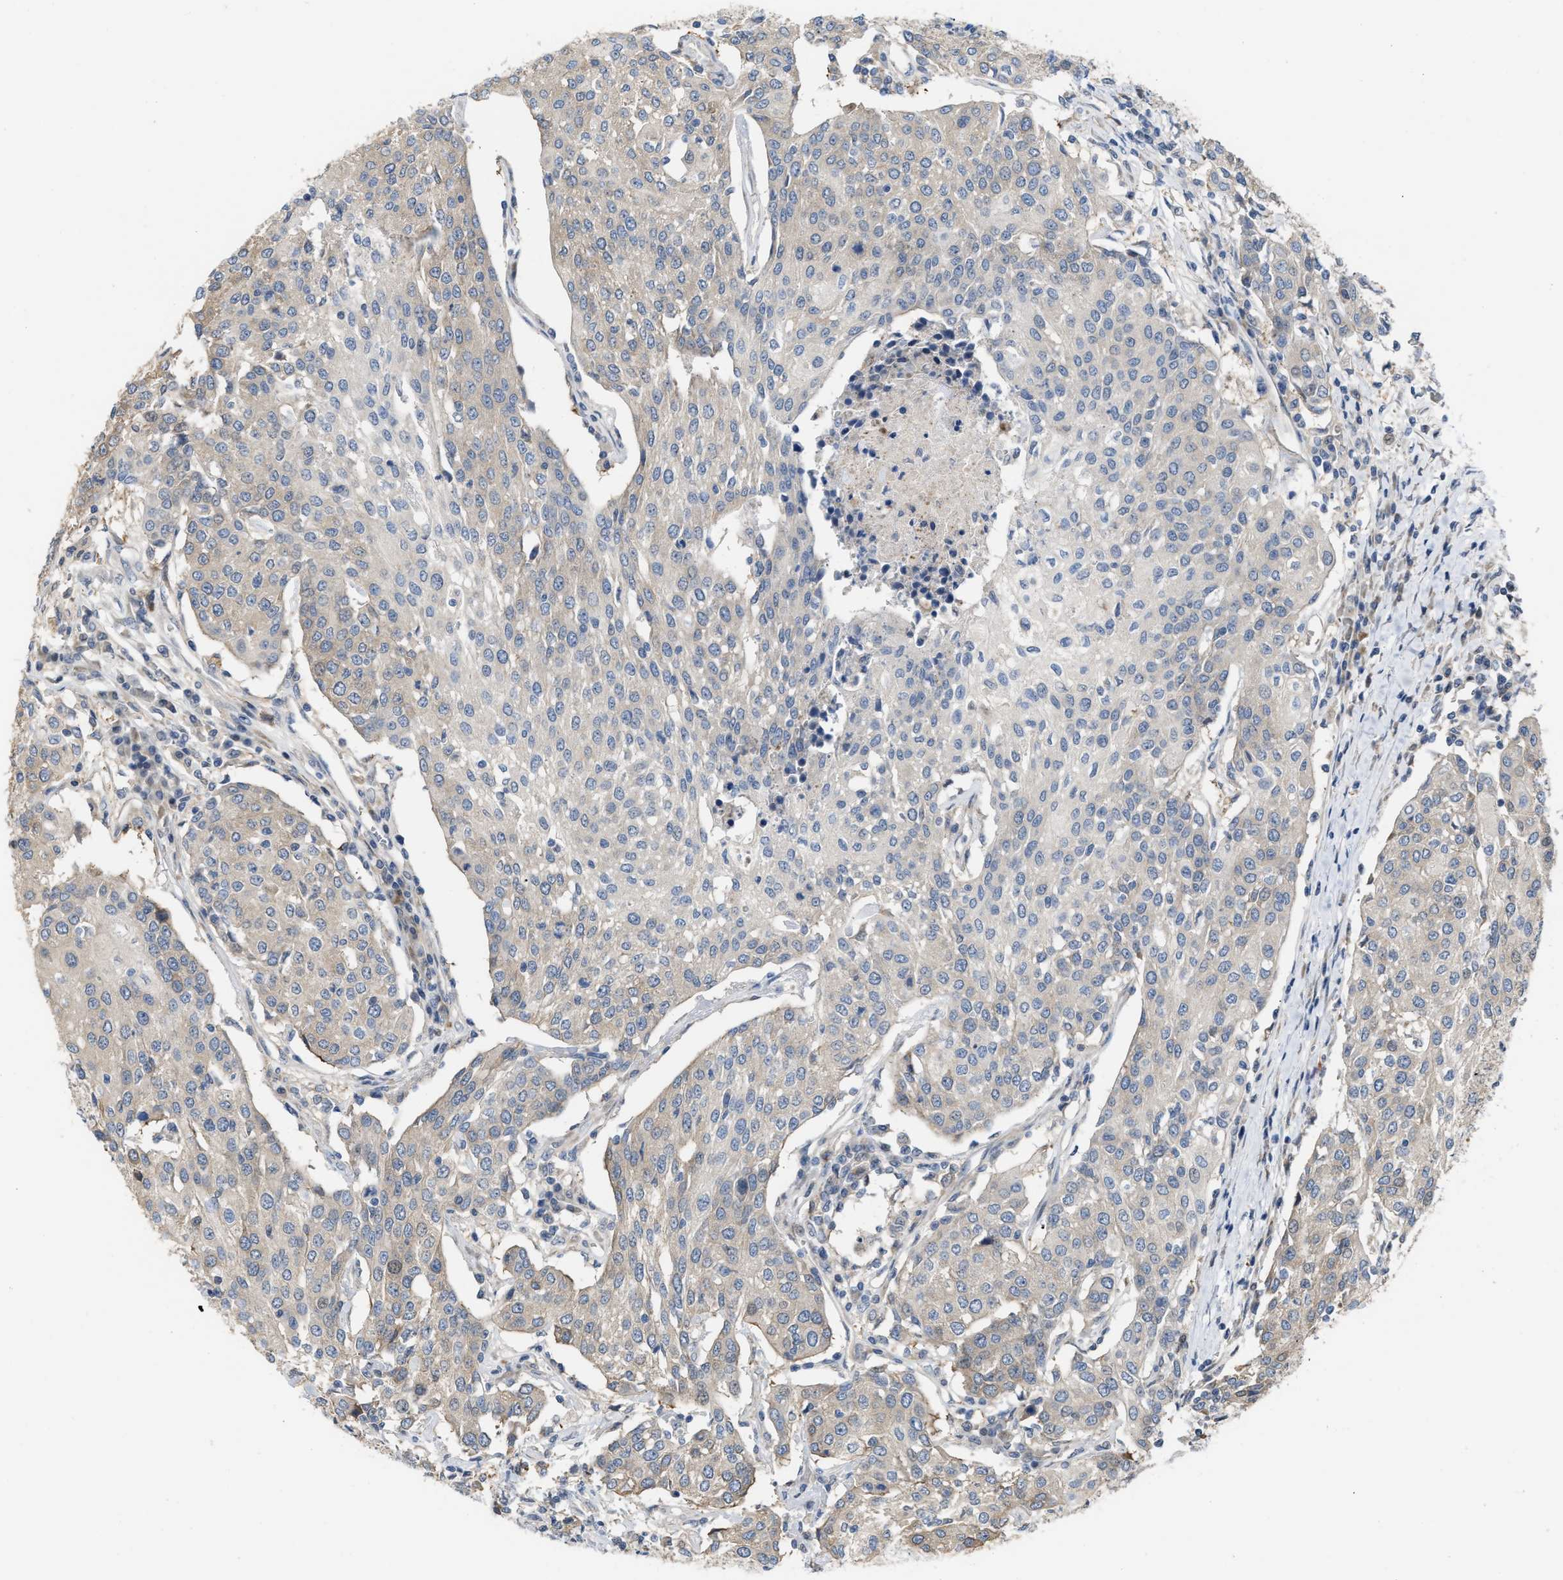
{"staining": {"intensity": "negative", "quantity": "none", "location": "none"}, "tissue": "urothelial cancer", "cell_type": "Tumor cells", "image_type": "cancer", "snomed": [{"axis": "morphology", "description": "Urothelial carcinoma, High grade"}, {"axis": "topography", "description": "Urinary bladder"}], "caption": "The micrograph exhibits no significant staining in tumor cells of urothelial cancer.", "gene": "CSNK1A1", "patient": {"sex": "female", "age": 85}}